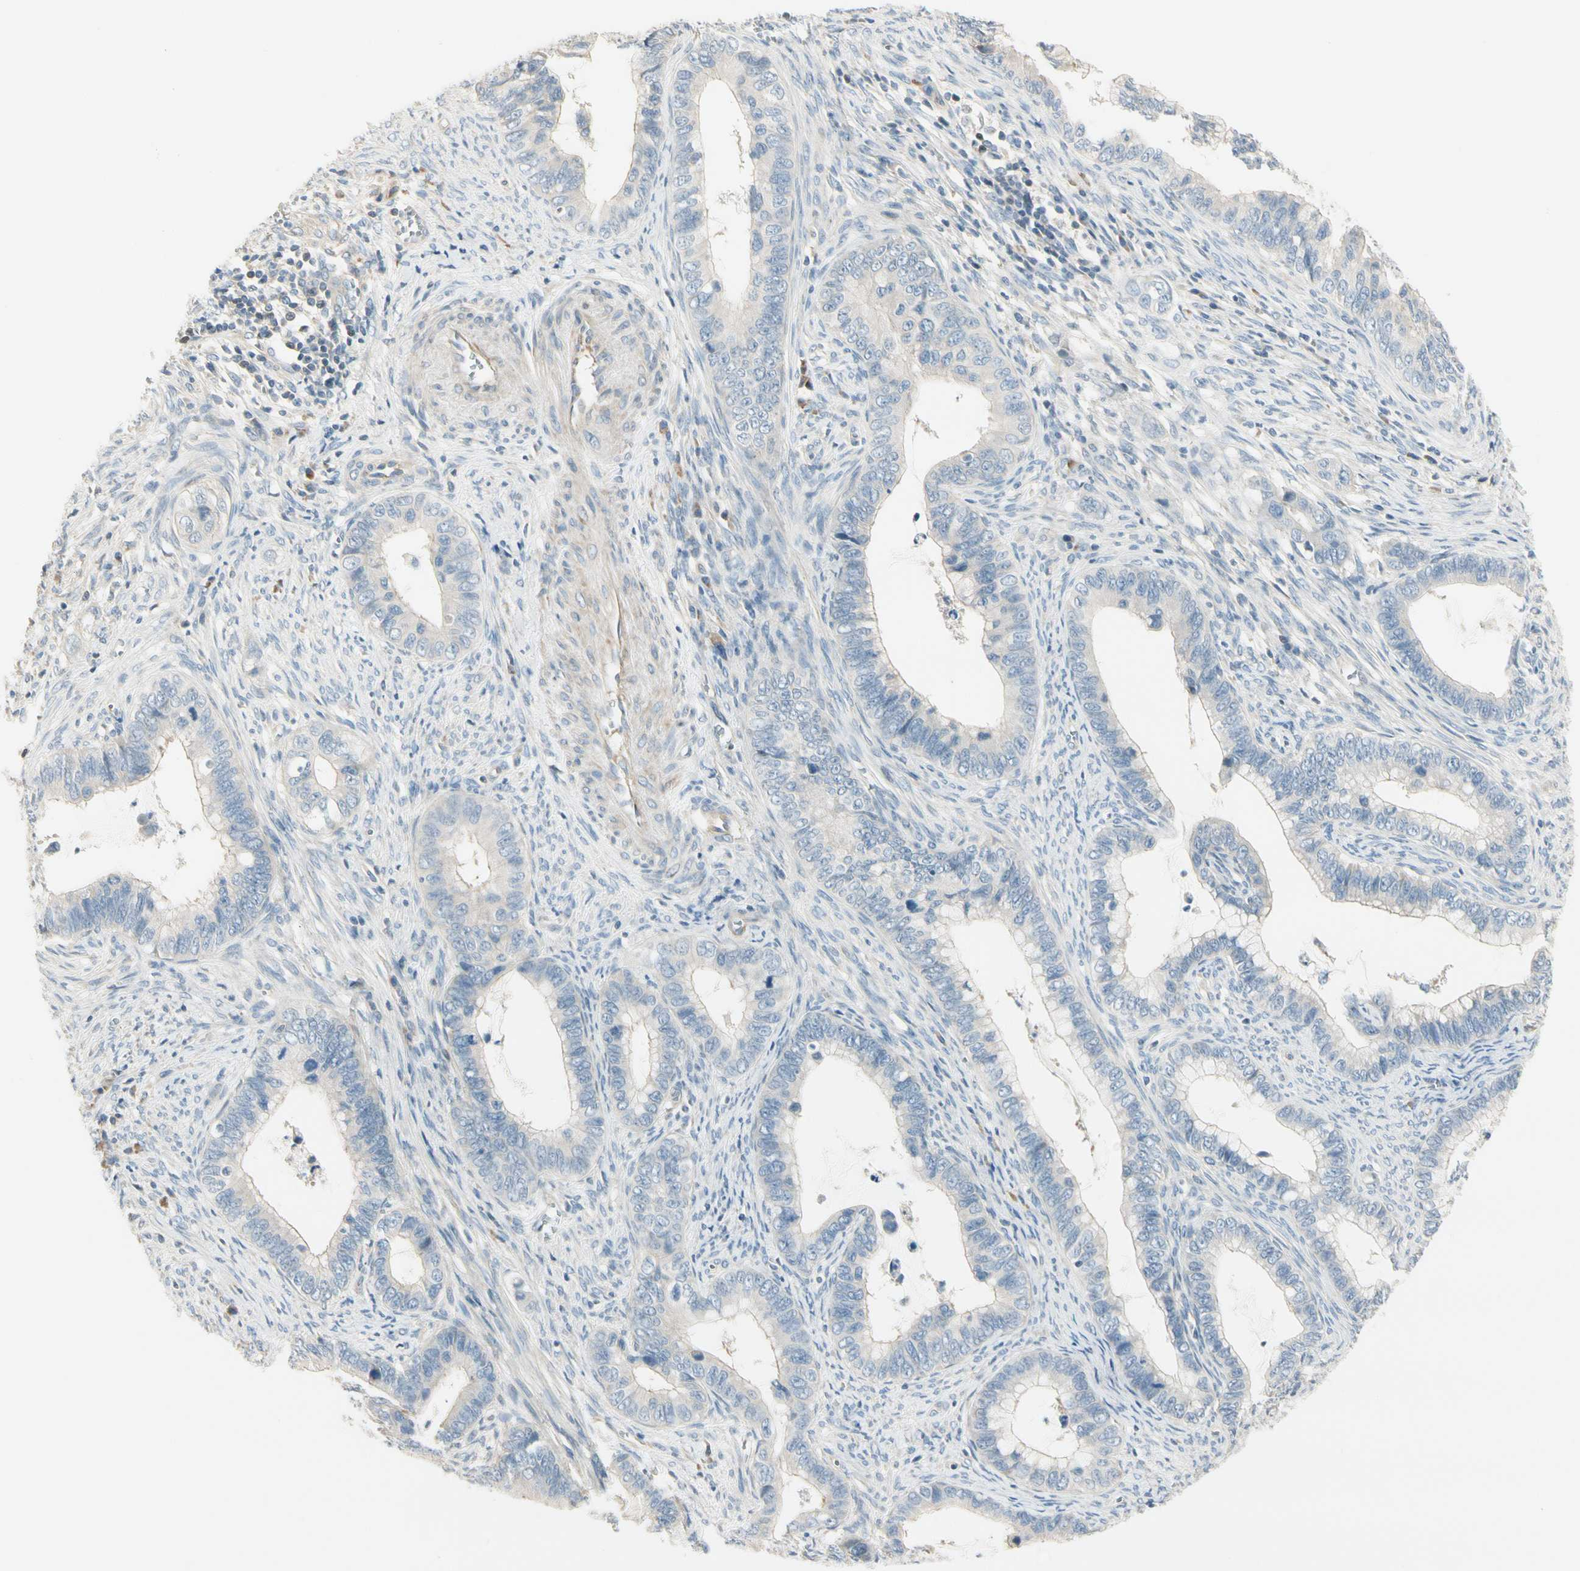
{"staining": {"intensity": "negative", "quantity": "none", "location": "none"}, "tissue": "cervical cancer", "cell_type": "Tumor cells", "image_type": "cancer", "snomed": [{"axis": "morphology", "description": "Adenocarcinoma, NOS"}, {"axis": "topography", "description": "Cervix"}], "caption": "High power microscopy image of an IHC image of cervical cancer, revealing no significant positivity in tumor cells. Nuclei are stained in blue.", "gene": "ADGRA3", "patient": {"sex": "female", "age": 44}}